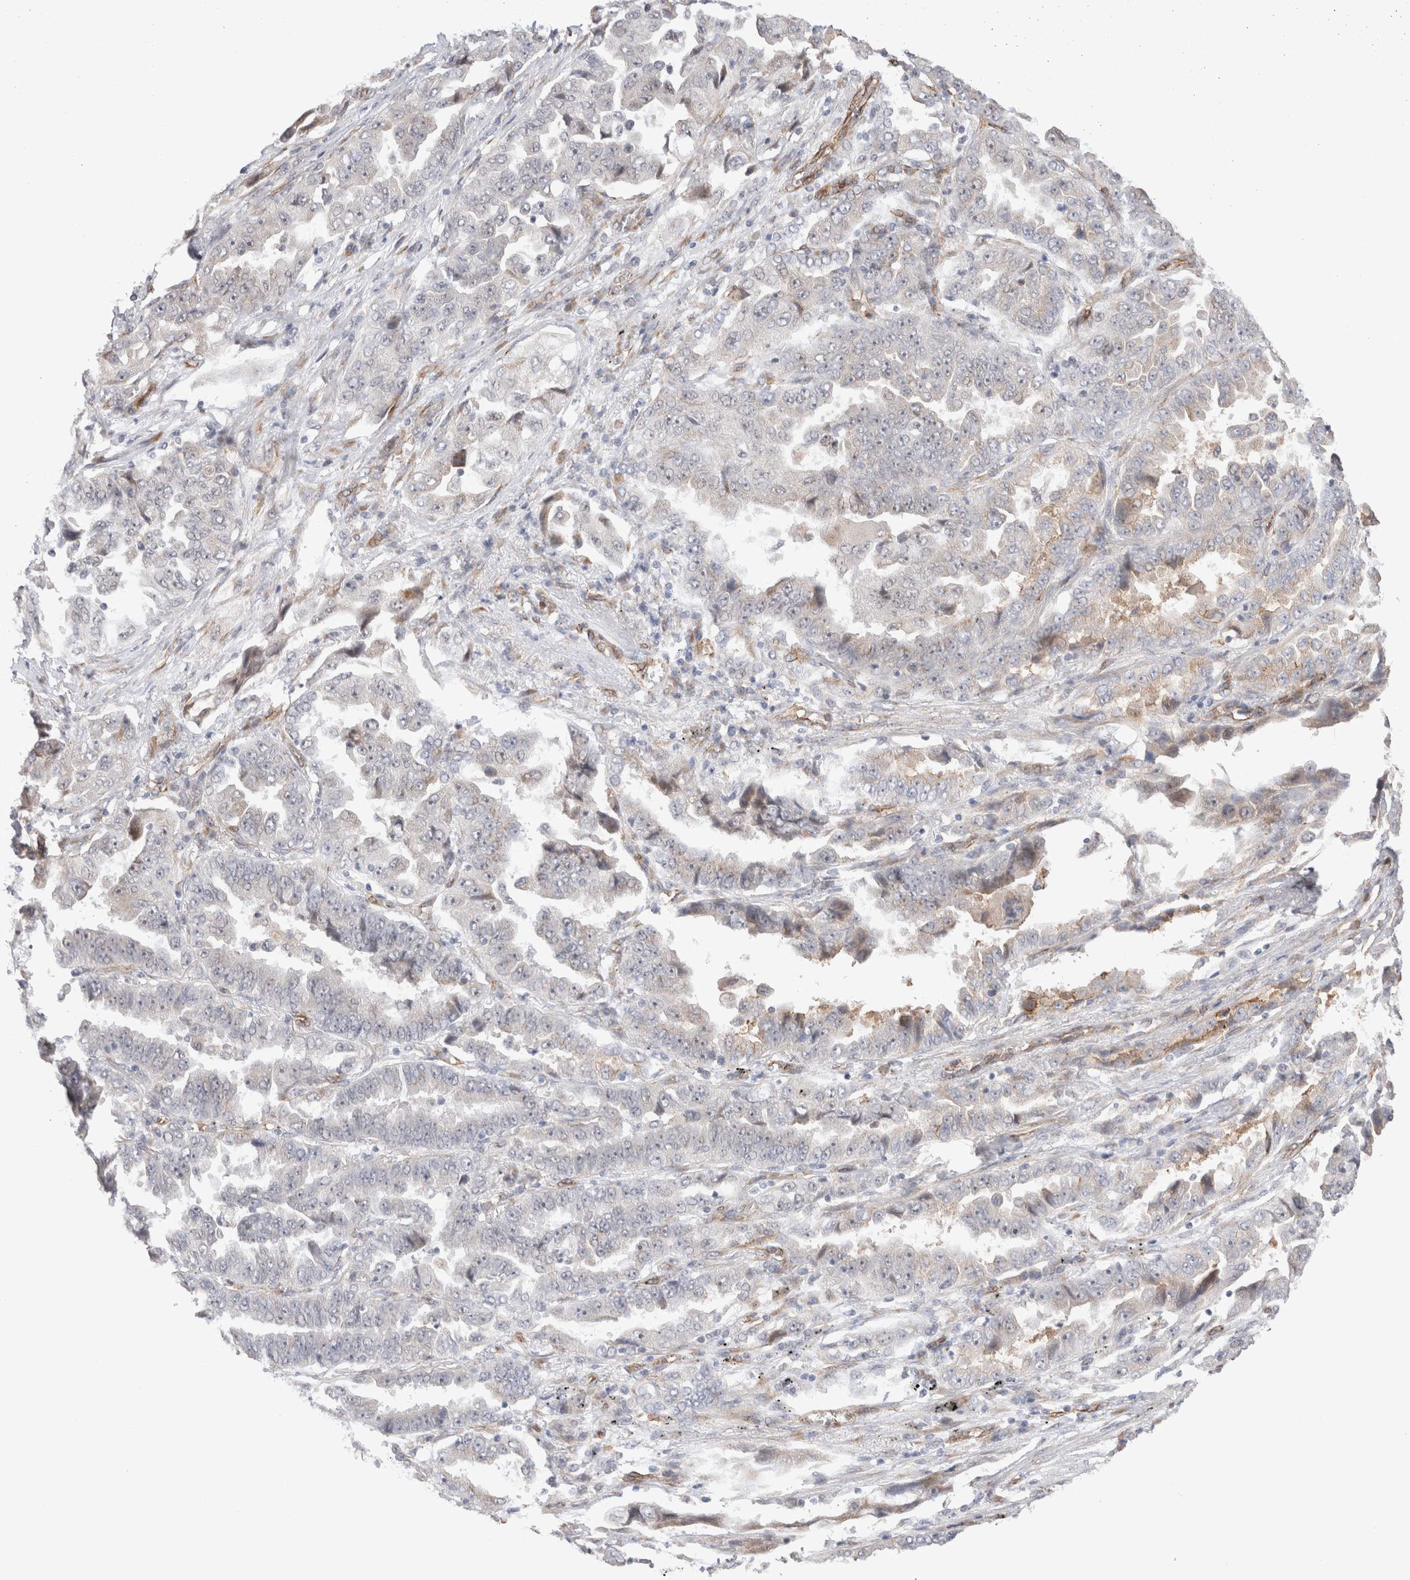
{"staining": {"intensity": "weak", "quantity": "<25%", "location": "cytoplasmic/membranous"}, "tissue": "lung cancer", "cell_type": "Tumor cells", "image_type": "cancer", "snomed": [{"axis": "morphology", "description": "Adenocarcinoma, NOS"}, {"axis": "topography", "description": "Lung"}], "caption": "An immunohistochemistry photomicrograph of lung cancer (adenocarcinoma) is shown. There is no staining in tumor cells of lung cancer (adenocarcinoma).", "gene": "CAAP1", "patient": {"sex": "female", "age": 51}}